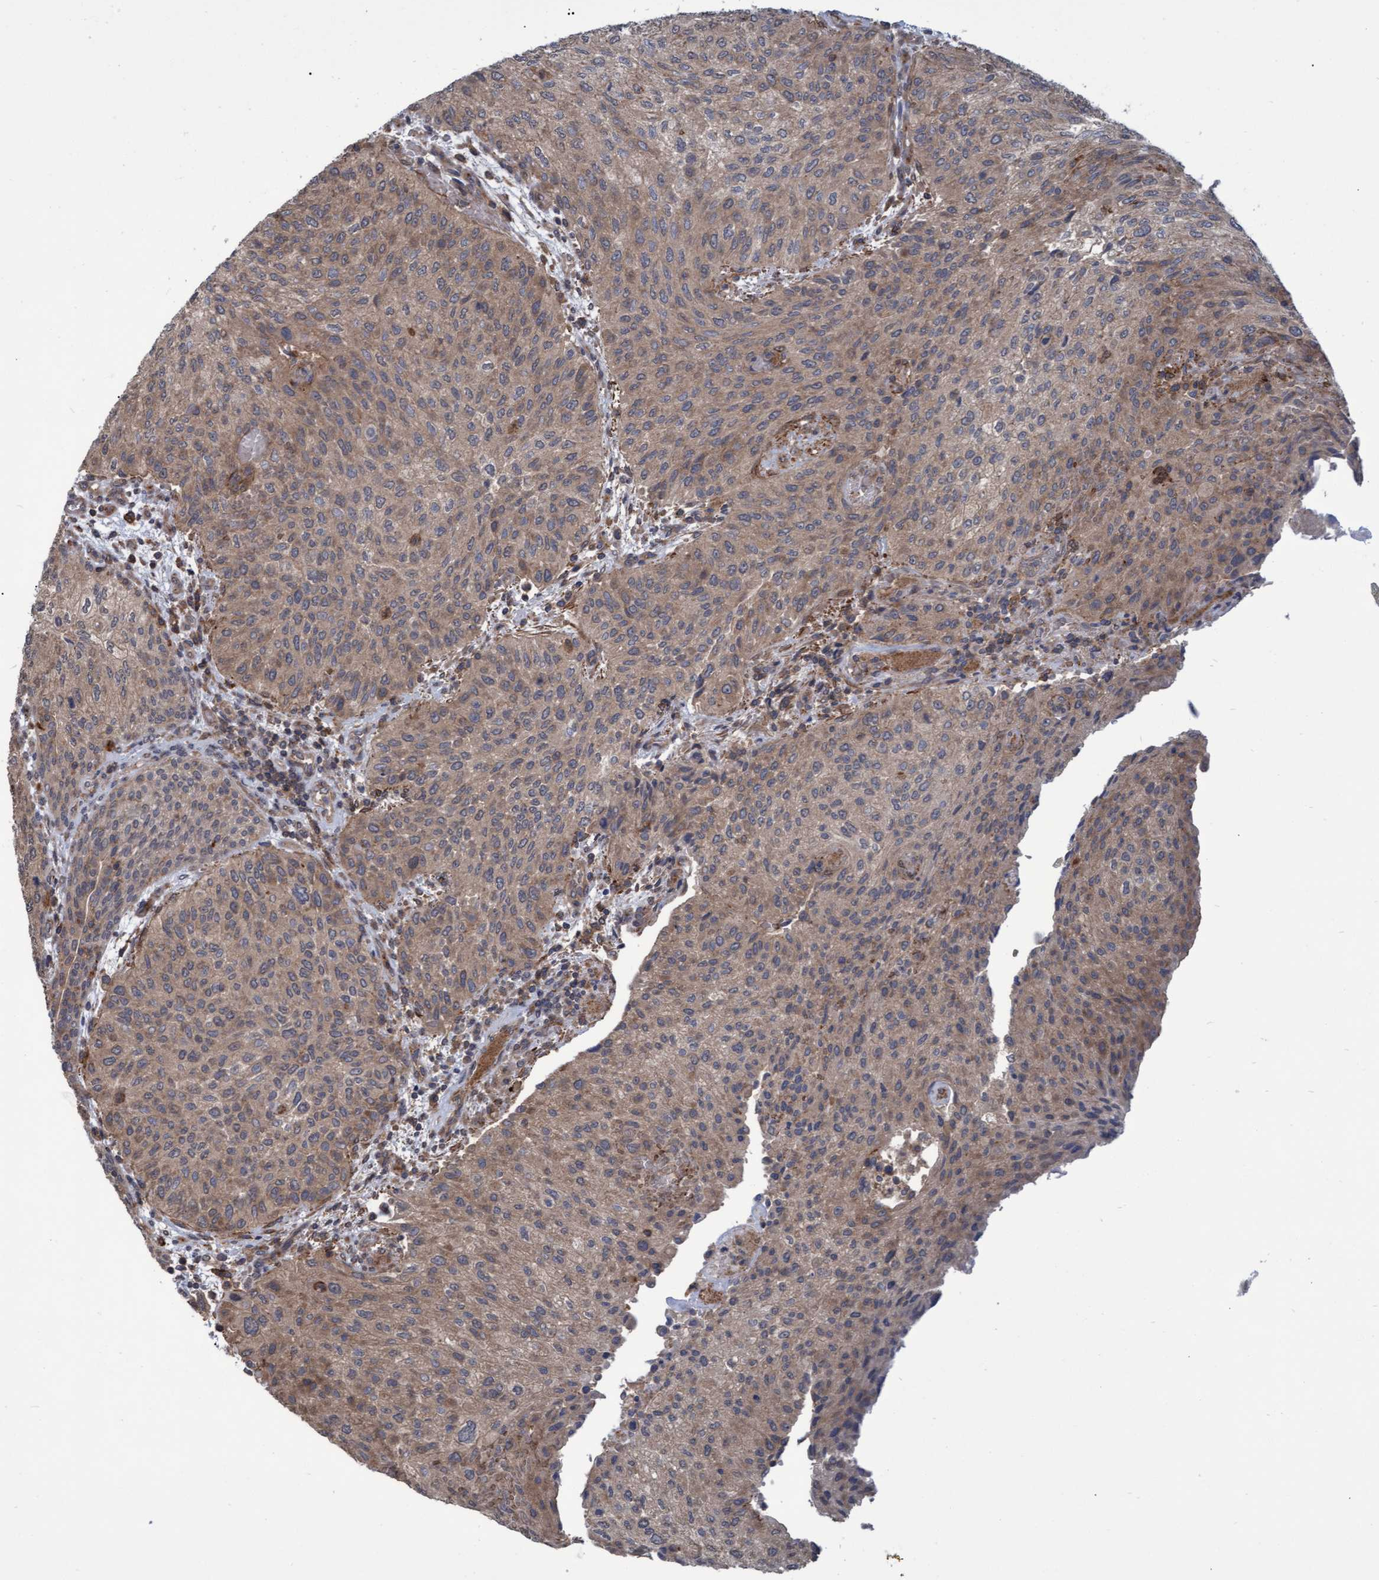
{"staining": {"intensity": "weak", "quantity": ">75%", "location": "cytoplasmic/membranous"}, "tissue": "urothelial cancer", "cell_type": "Tumor cells", "image_type": "cancer", "snomed": [{"axis": "morphology", "description": "Urothelial carcinoma, Low grade"}, {"axis": "morphology", "description": "Urothelial carcinoma, High grade"}, {"axis": "topography", "description": "Urinary bladder"}], "caption": "DAB immunohistochemical staining of human urothelial carcinoma (low-grade) demonstrates weak cytoplasmic/membranous protein positivity in approximately >75% of tumor cells.", "gene": "NAA15", "patient": {"sex": "male", "age": 35}}